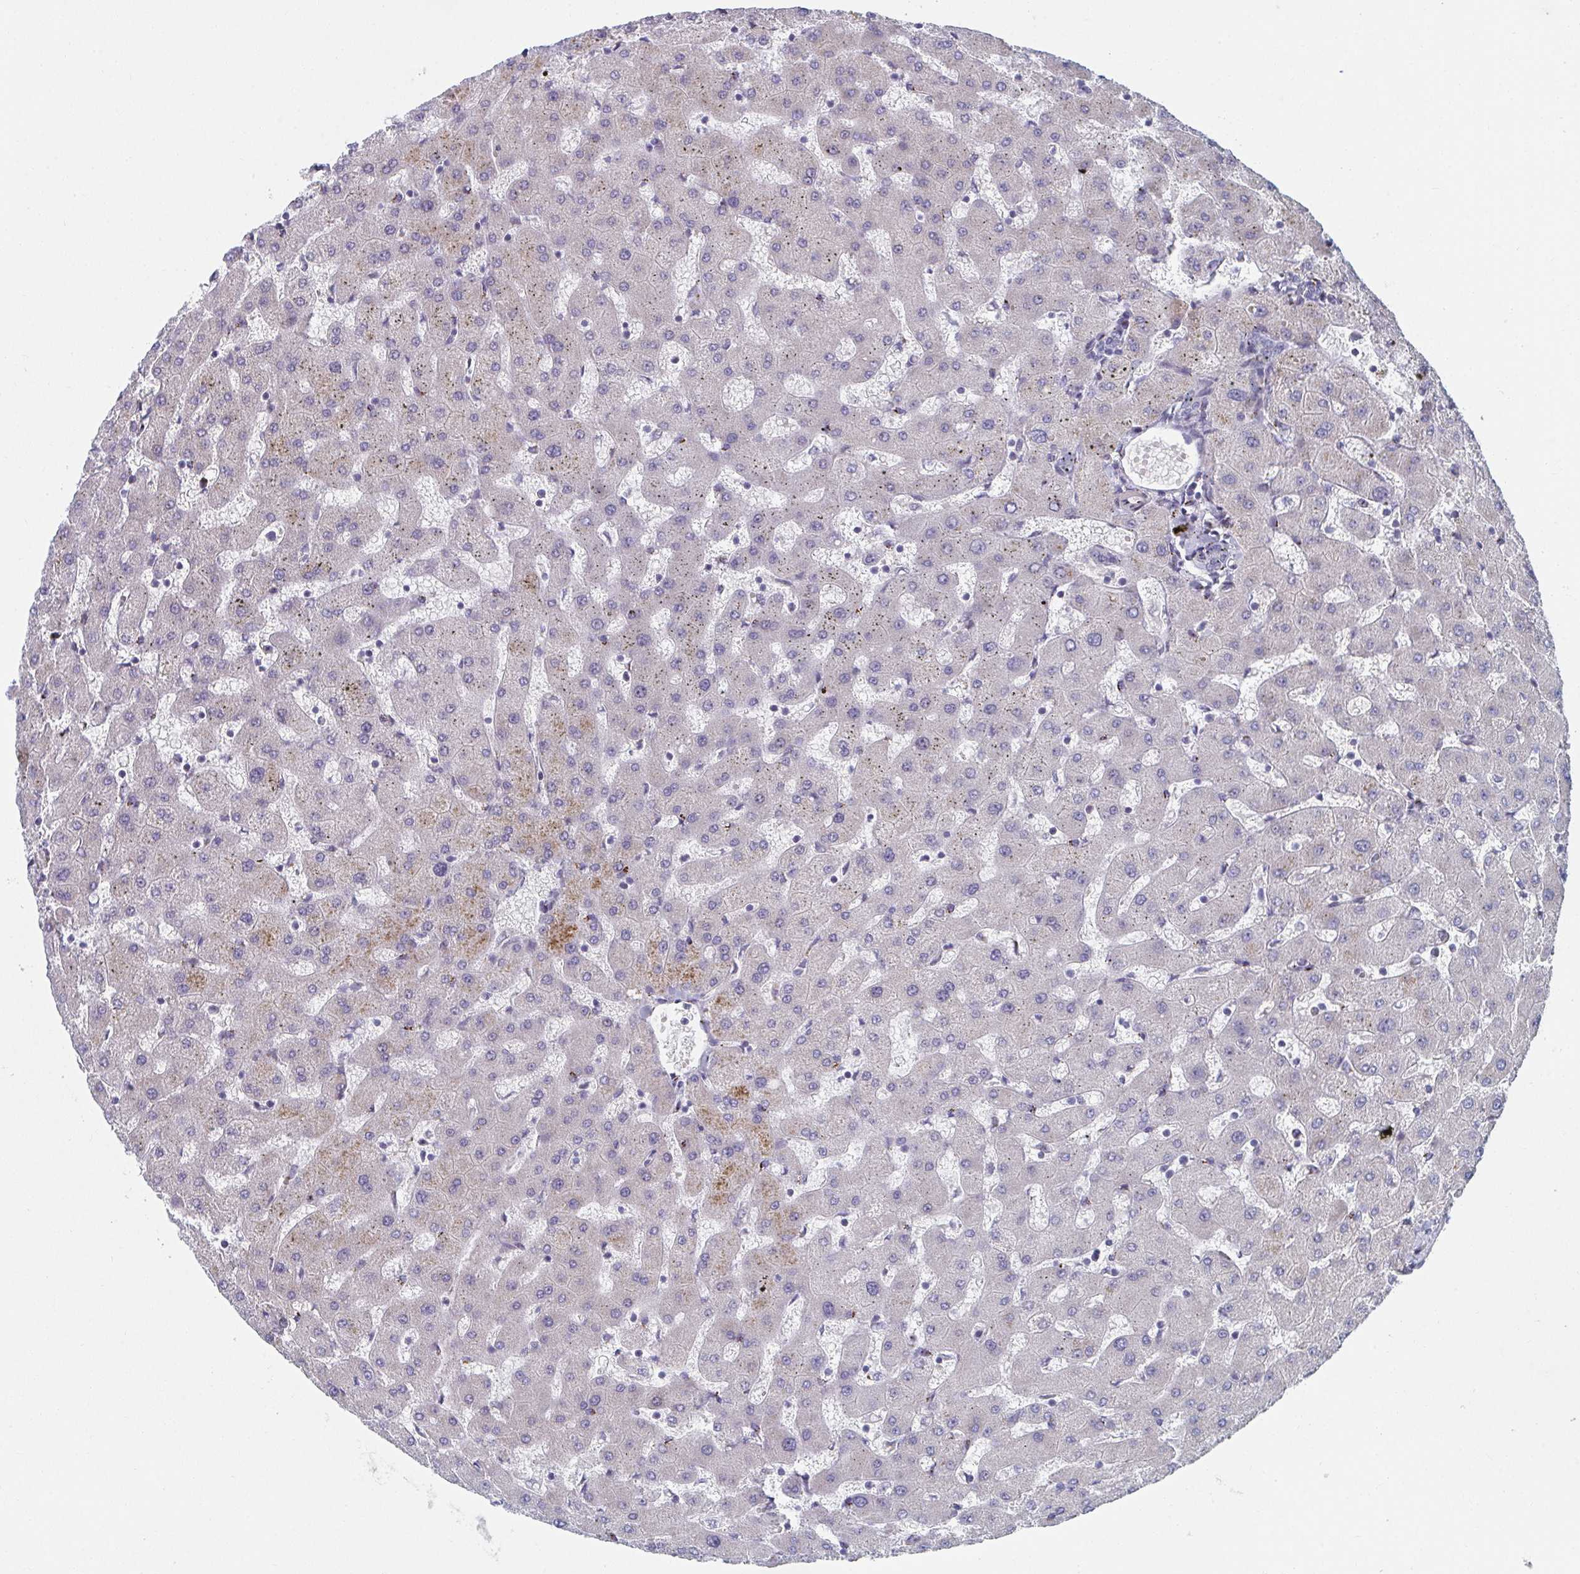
{"staining": {"intensity": "negative", "quantity": "none", "location": "none"}, "tissue": "liver", "cell_type": "Cholangiocytes", "image_type": "normal", "snomed": [{"axis": "morphology", "description": "Normal tissue, NOS"}, {"axis": "topography", "description": "Liver"}], "caption": "Immunohistochemistry (IHC) of normal human liver exhibits no staining in cholangiocytes.", "gene": "PSMG1", "patient": {"sex": "female", "age": 63}}